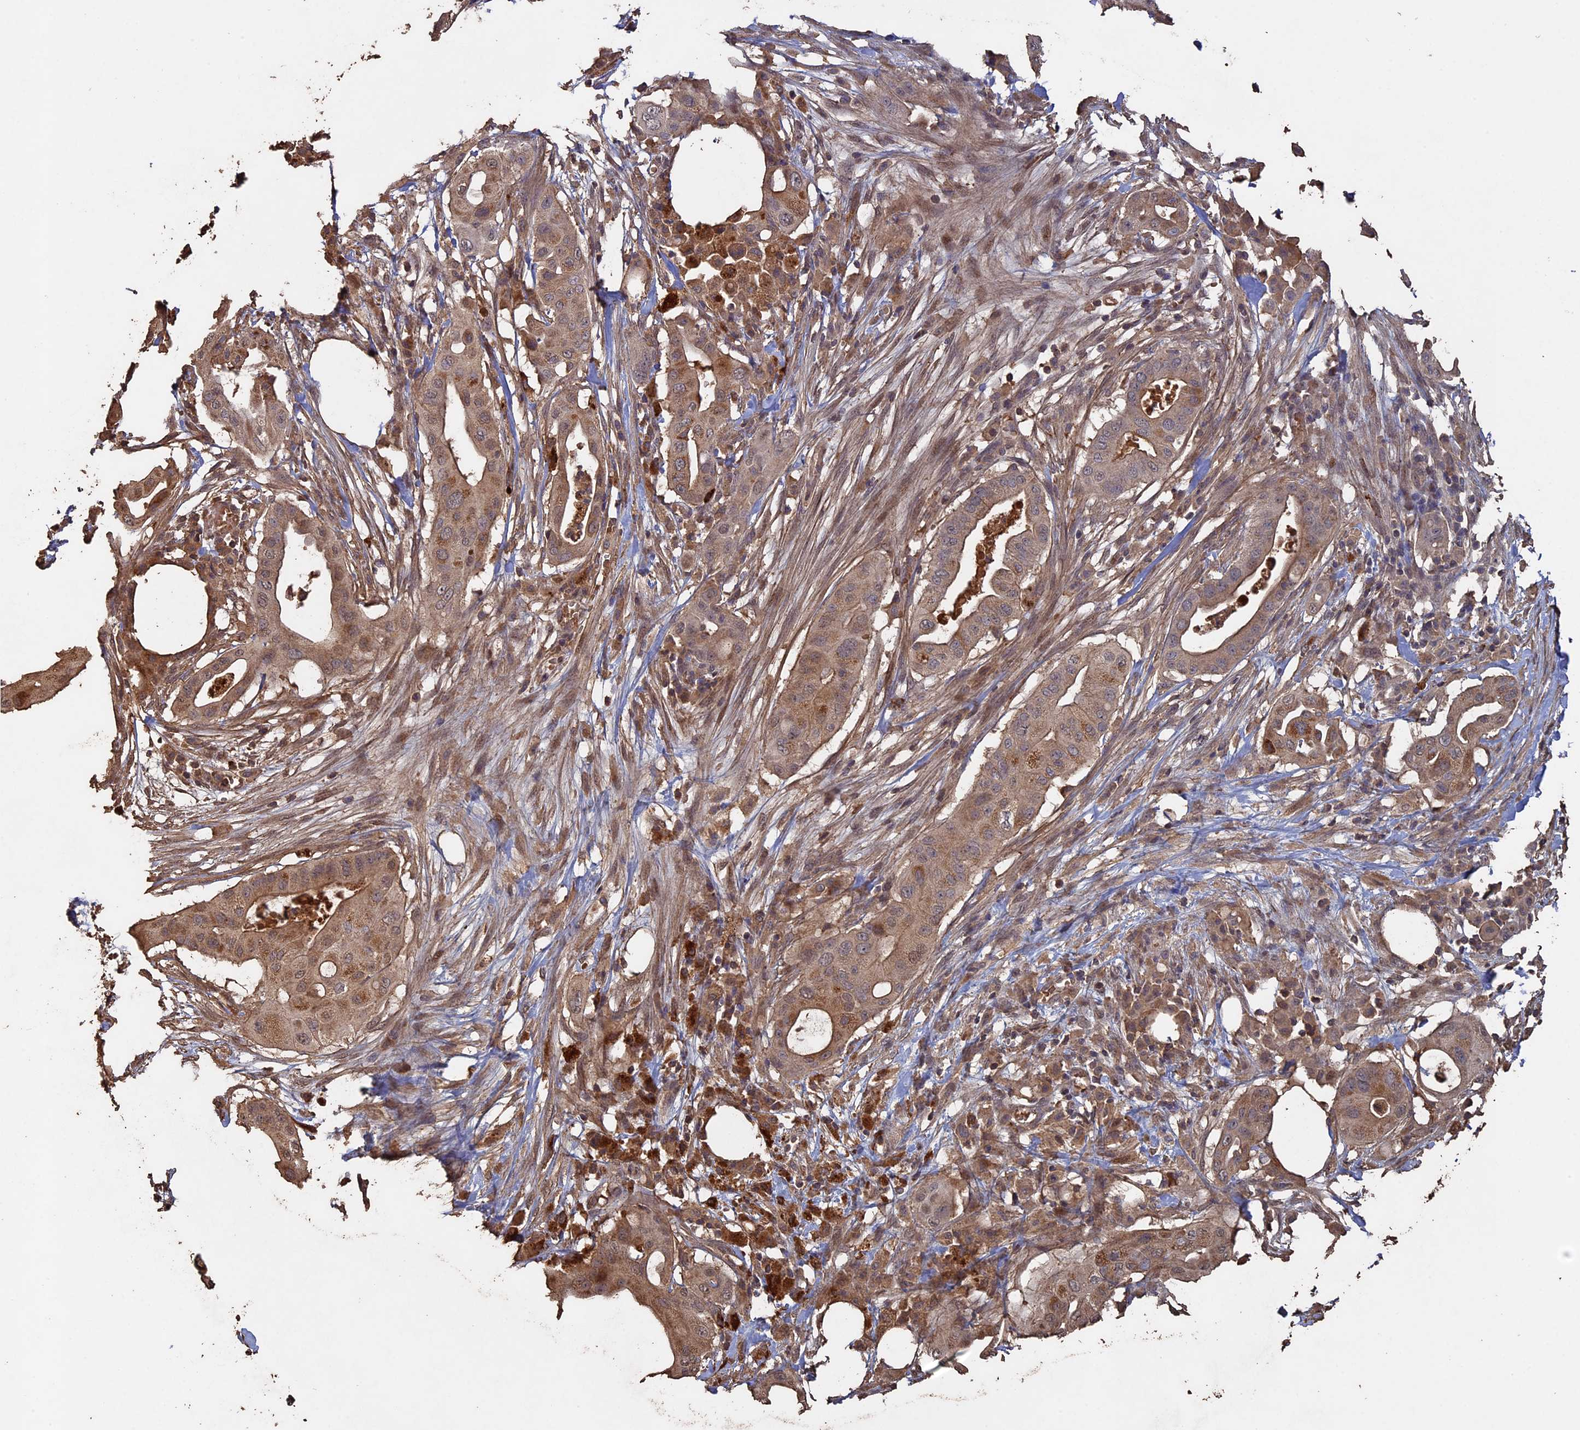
{"staining": {"intensity": "moderate", "quantity": ">75%", "location": "cytoplasmic/membranous"}, "tissue": "pancreatic cancer", "cell_type": "Tumor cells", "image_type": "cancer", "snomed": [{"axis": "morphology", "description": "Adenocarcinoma, NOS"}, {"axis": "topography", "description": "Pancreas"}], "caption": "Moderate cytoplasmic/membranous protein expression is present in about >75% of tumor cells in pancreatic adenocarcinoma.", "gene": "HUNK", "patient": {"sex": "male", "age": 68}}